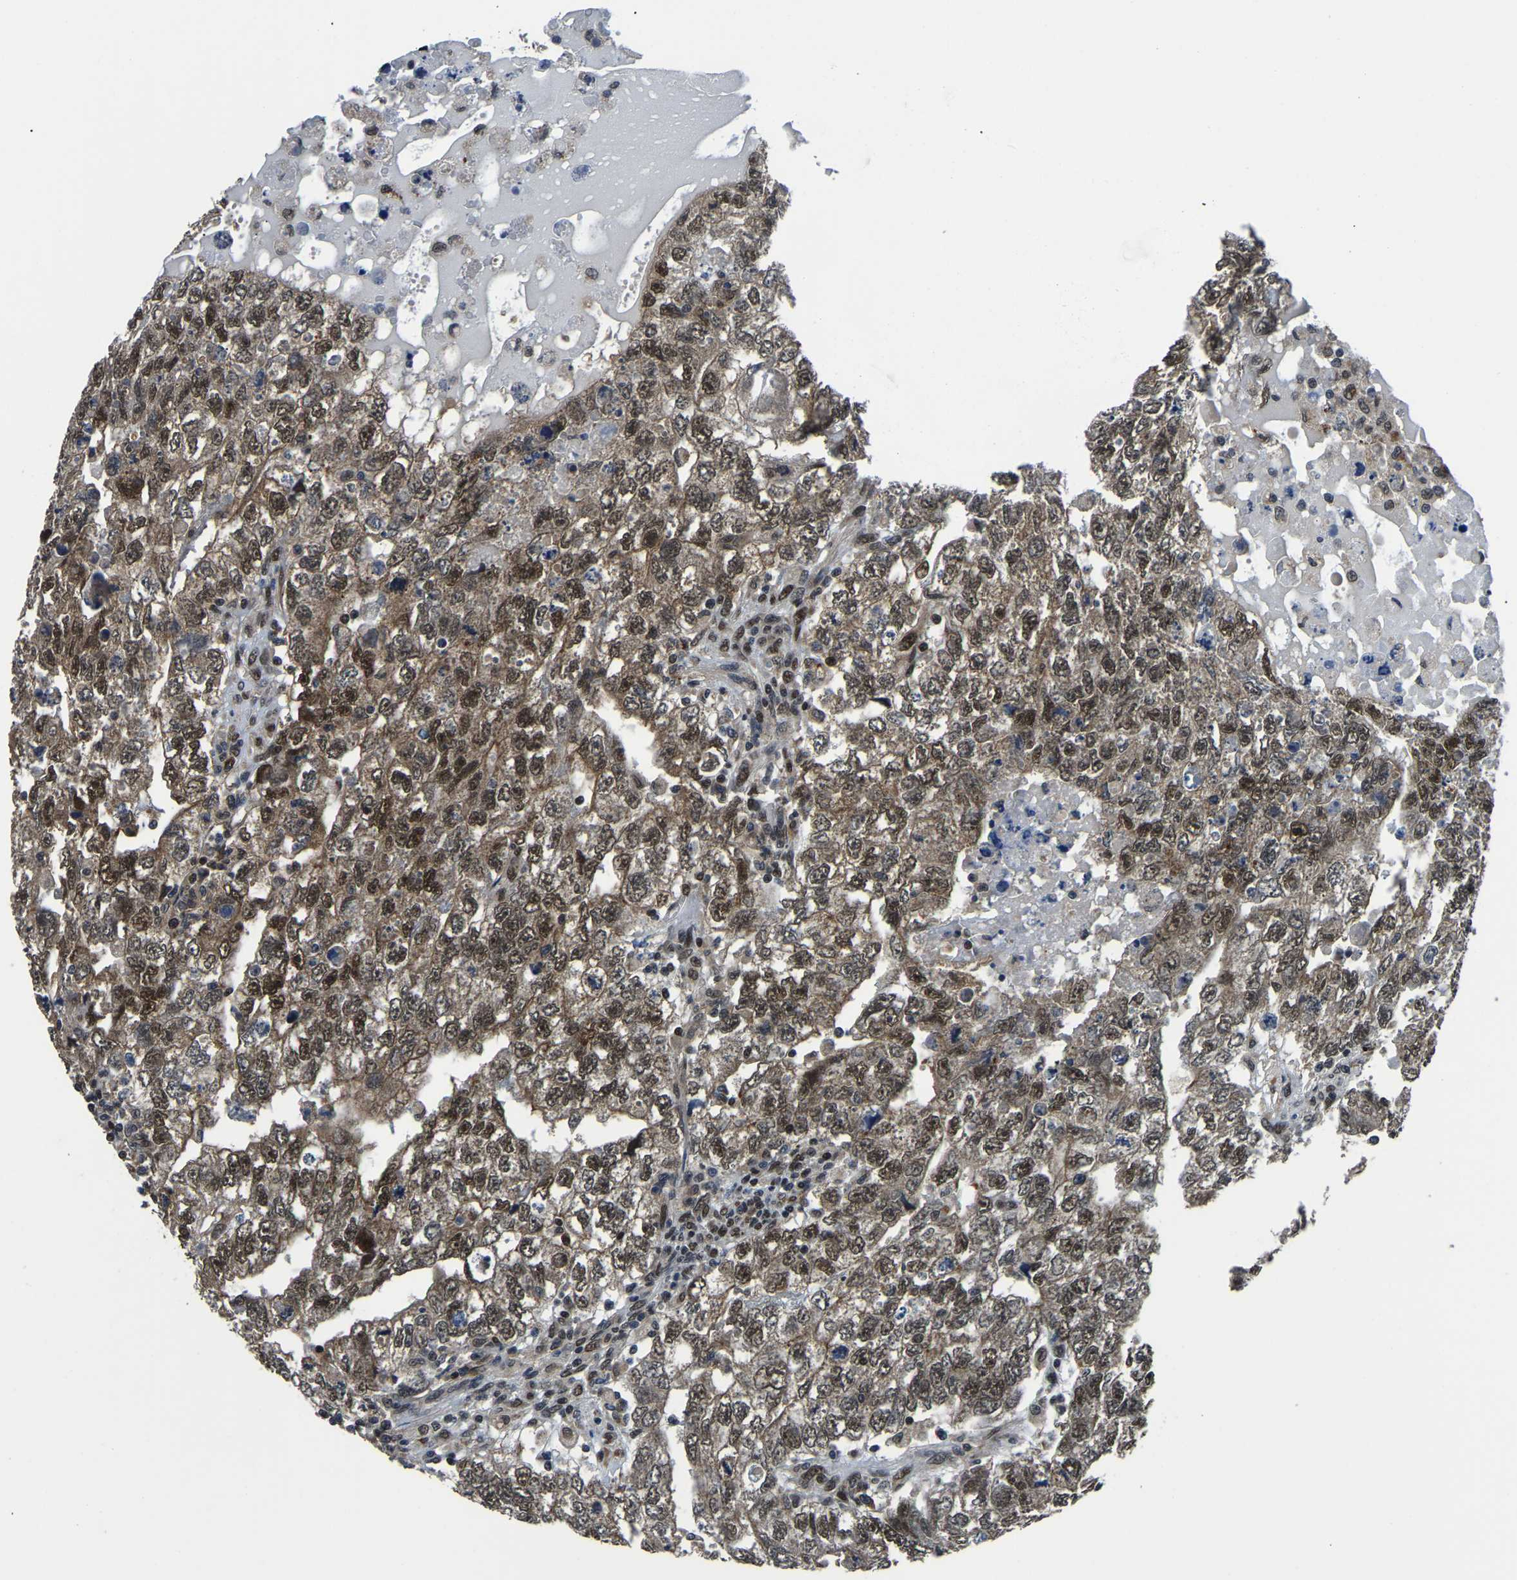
{"staining": {"intensity": "moderate", "quantity": ">75%", "location": "cytoplasmic/membranous,nuclear"}, "tissue": "testis cancer", "cell_type": "Tumor cells", "image_type": "cancer", "snomed": [{"axis": "morphology", "description": "Carcinoma, Embryonal, NOS"}, {"axis": "topography", "description": "Testis"}], "caption": "A micrograph showing moderate cytoplasmic/membranous and nuclear positivity in about >75% of tumor cells in testis embryonal carcinoma, as visualized by brown immunohistochemical staining.", "gene": "DFFA", "patient": {"sex": "male", "age": 36}}